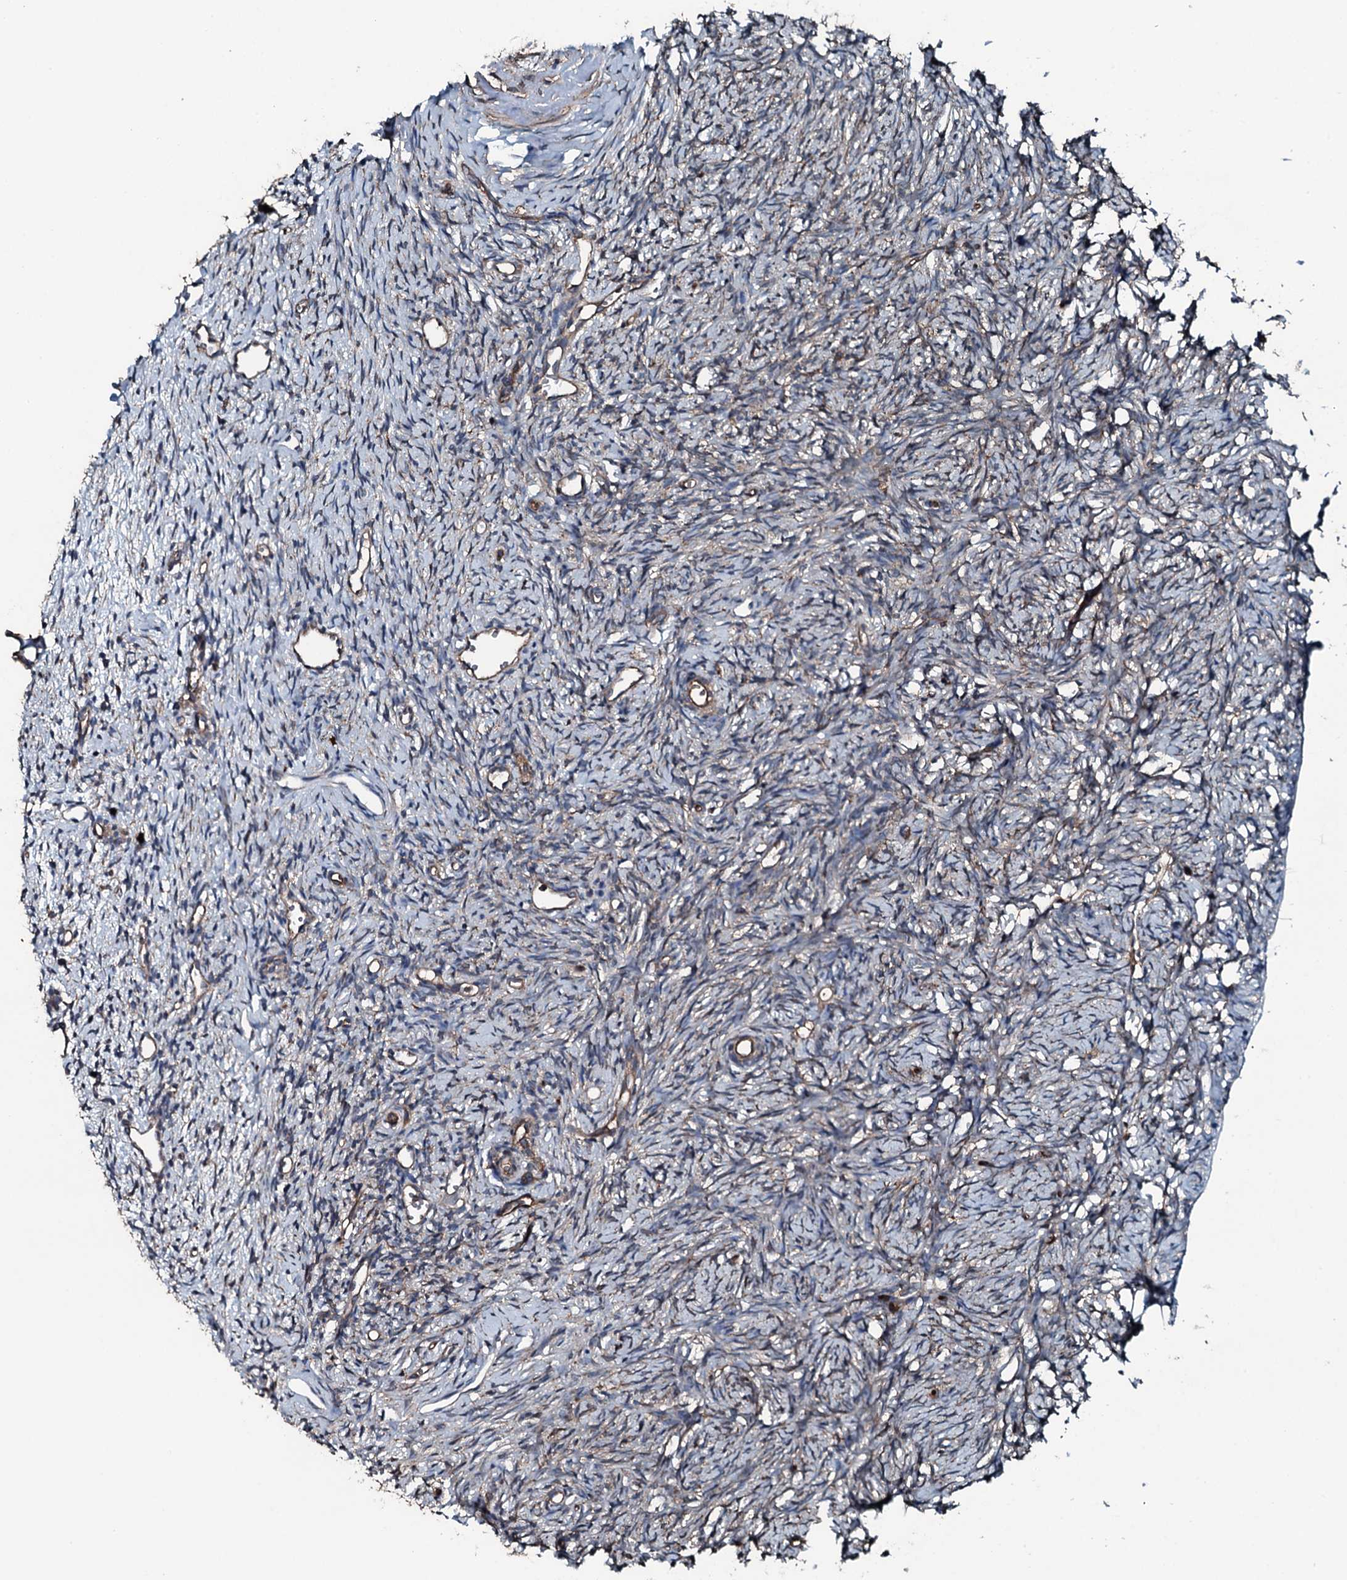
{"staining": {"intensity": "moderate", "quantity": ">75%", "location": "cytoplasmic/membranous"}, "tissue": "ovary", "cell_type": "Follicle cells", "image_type": "normal", "snomed": [{"axis": "morphology", "description": "Normal tissue, NOS"}, {"axis": "topography", "description": "Ovary"}], "caption": "Approximately >75% of follicle cells in benign human ovary exhibit moderate cytoplasmic/membranous protein staining as visualized by brown immunohistochemical staining.", "gene": "SLC25A38", "patient": {"sex": "female", "age": 51}}